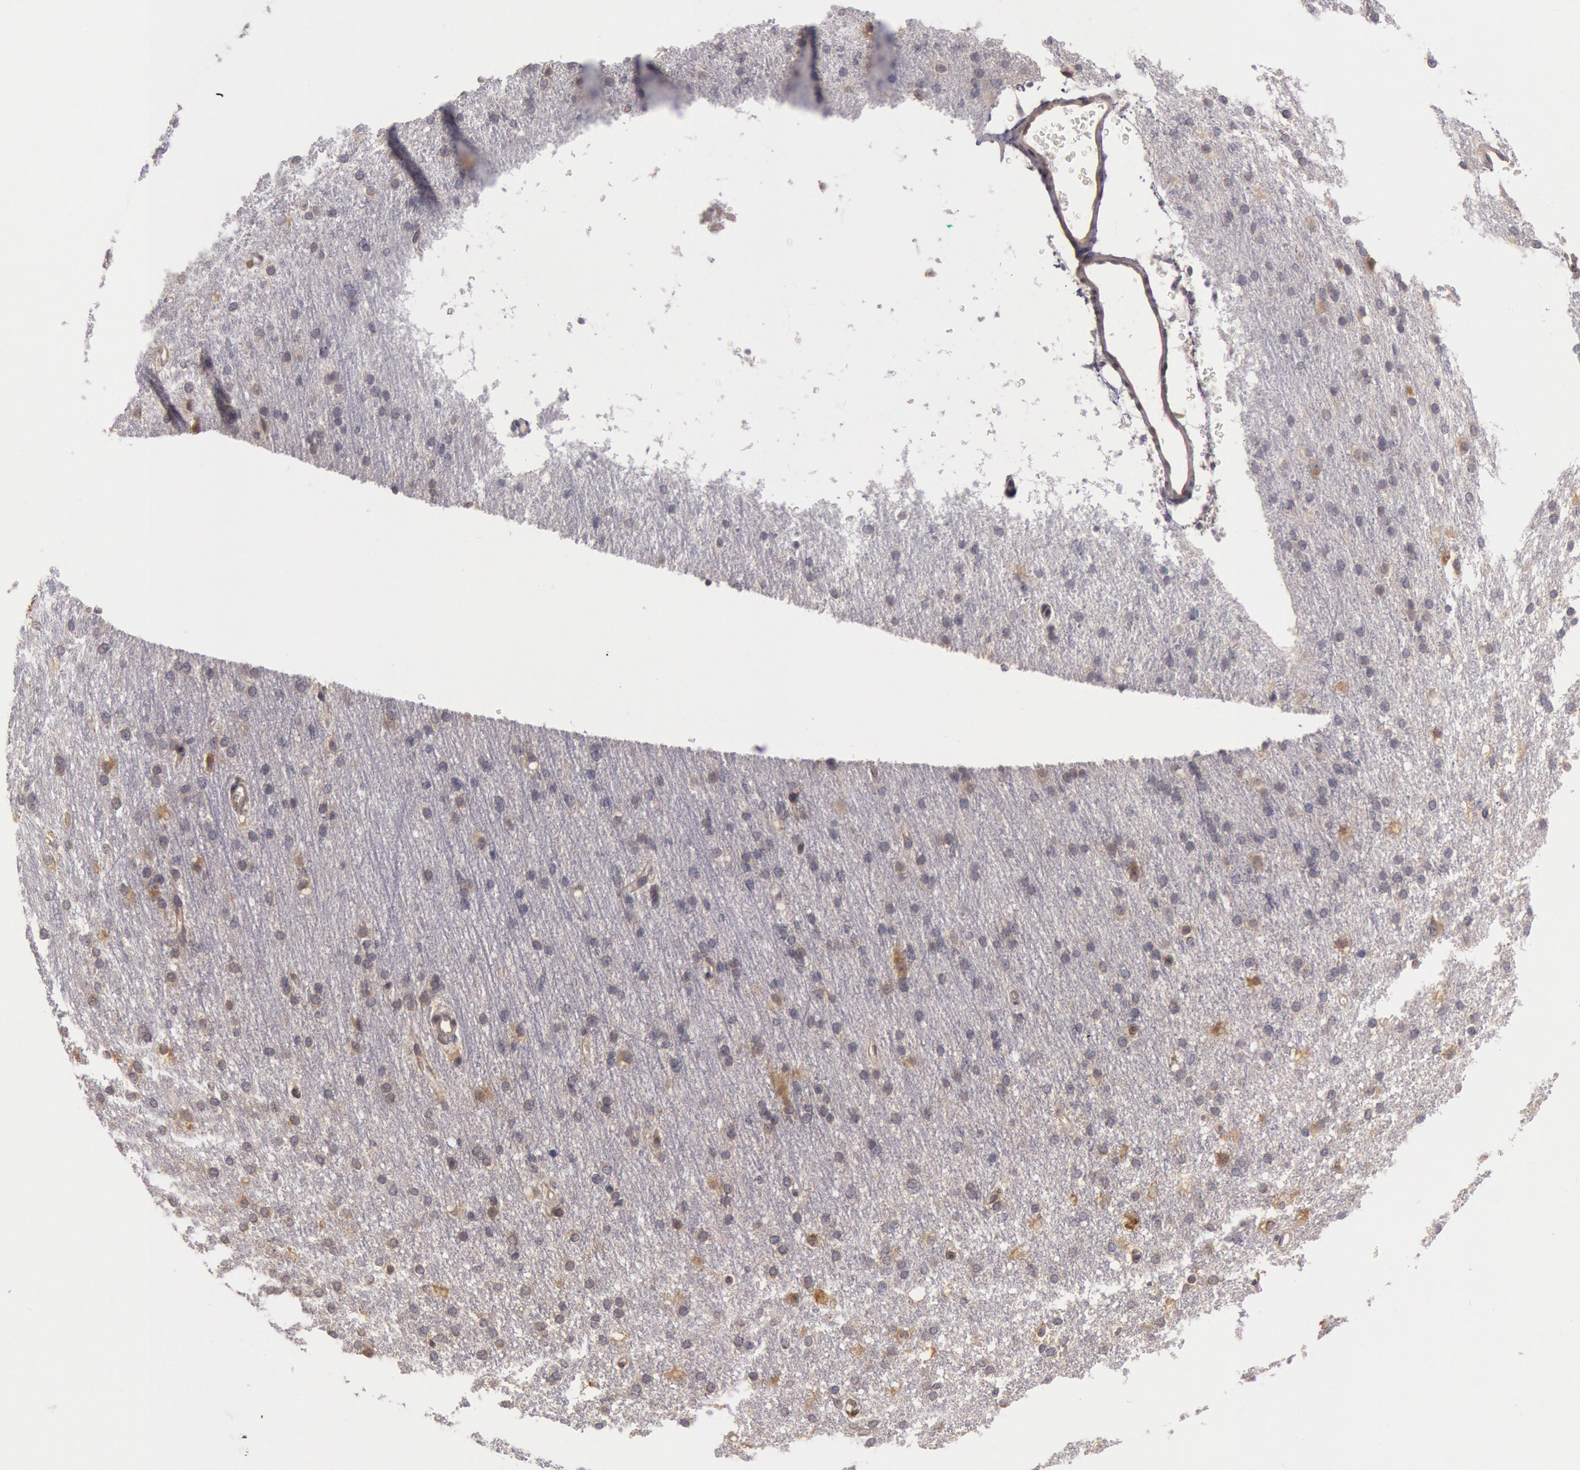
{"staining": {"intensity": "negative", "quantity": "none", "location": "none"}, "tissue": "cerebral cortex", "cell_type": "Endothelial cells", "image_type": "normal", "snomed": [{"axis": "morphology", "description": "Normal tissue, NOS"}, {"axis": "morphology", "description": "Inflammation, NOS"}, {"axis": "topography", "description": "Cerebral cortex"}], "caption": "DAB (3,3'-diaminobenzidine) immunohistochemical staining of unremarkable cerebral cortex demonstrates no significant staining in endothelial cells.", "gene": "NMT2", "patient": {"sex": "male", "age": 6}}